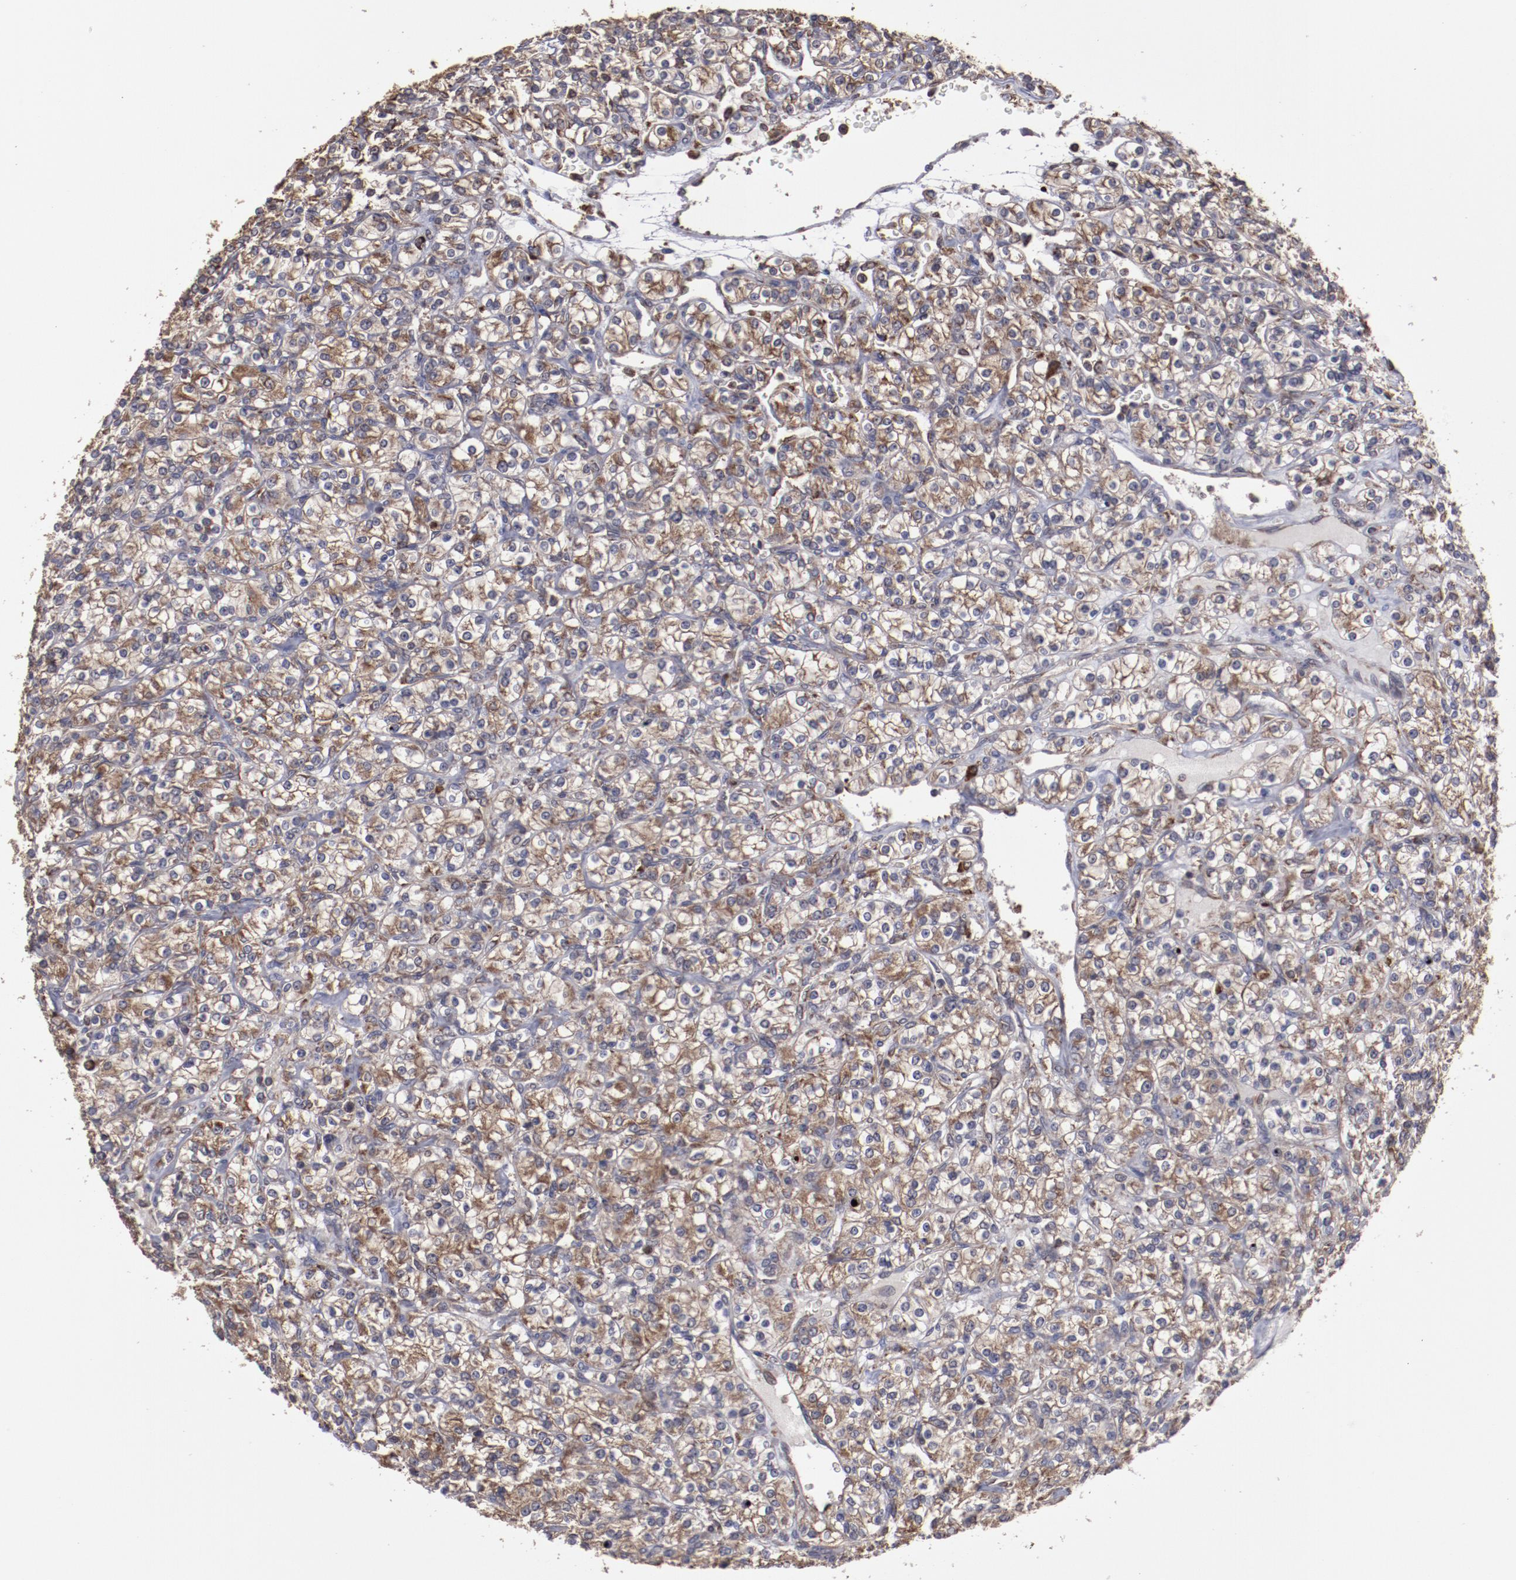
{"staining": {"intensity": "strong", "quantity": ">75%", "location": "cytoplasmic/membranous"}, "tissue": "renal cancer", "cell_type": "Tumor cells", "image_type": "cancer", "snomed": [{"axis": "morphology", "description": "Adenocarcinoma, NOS"}, {"axis": "topography", "description": "Kidney"}], "caption": "The histopathology image exhibits a brown stain indicating the presence of a protein in the cytoplasmic/membranous of tumor cells in renal cancer.", "gene": "RPS4Y1", "patient": {"sex": "male", "age": 77}}